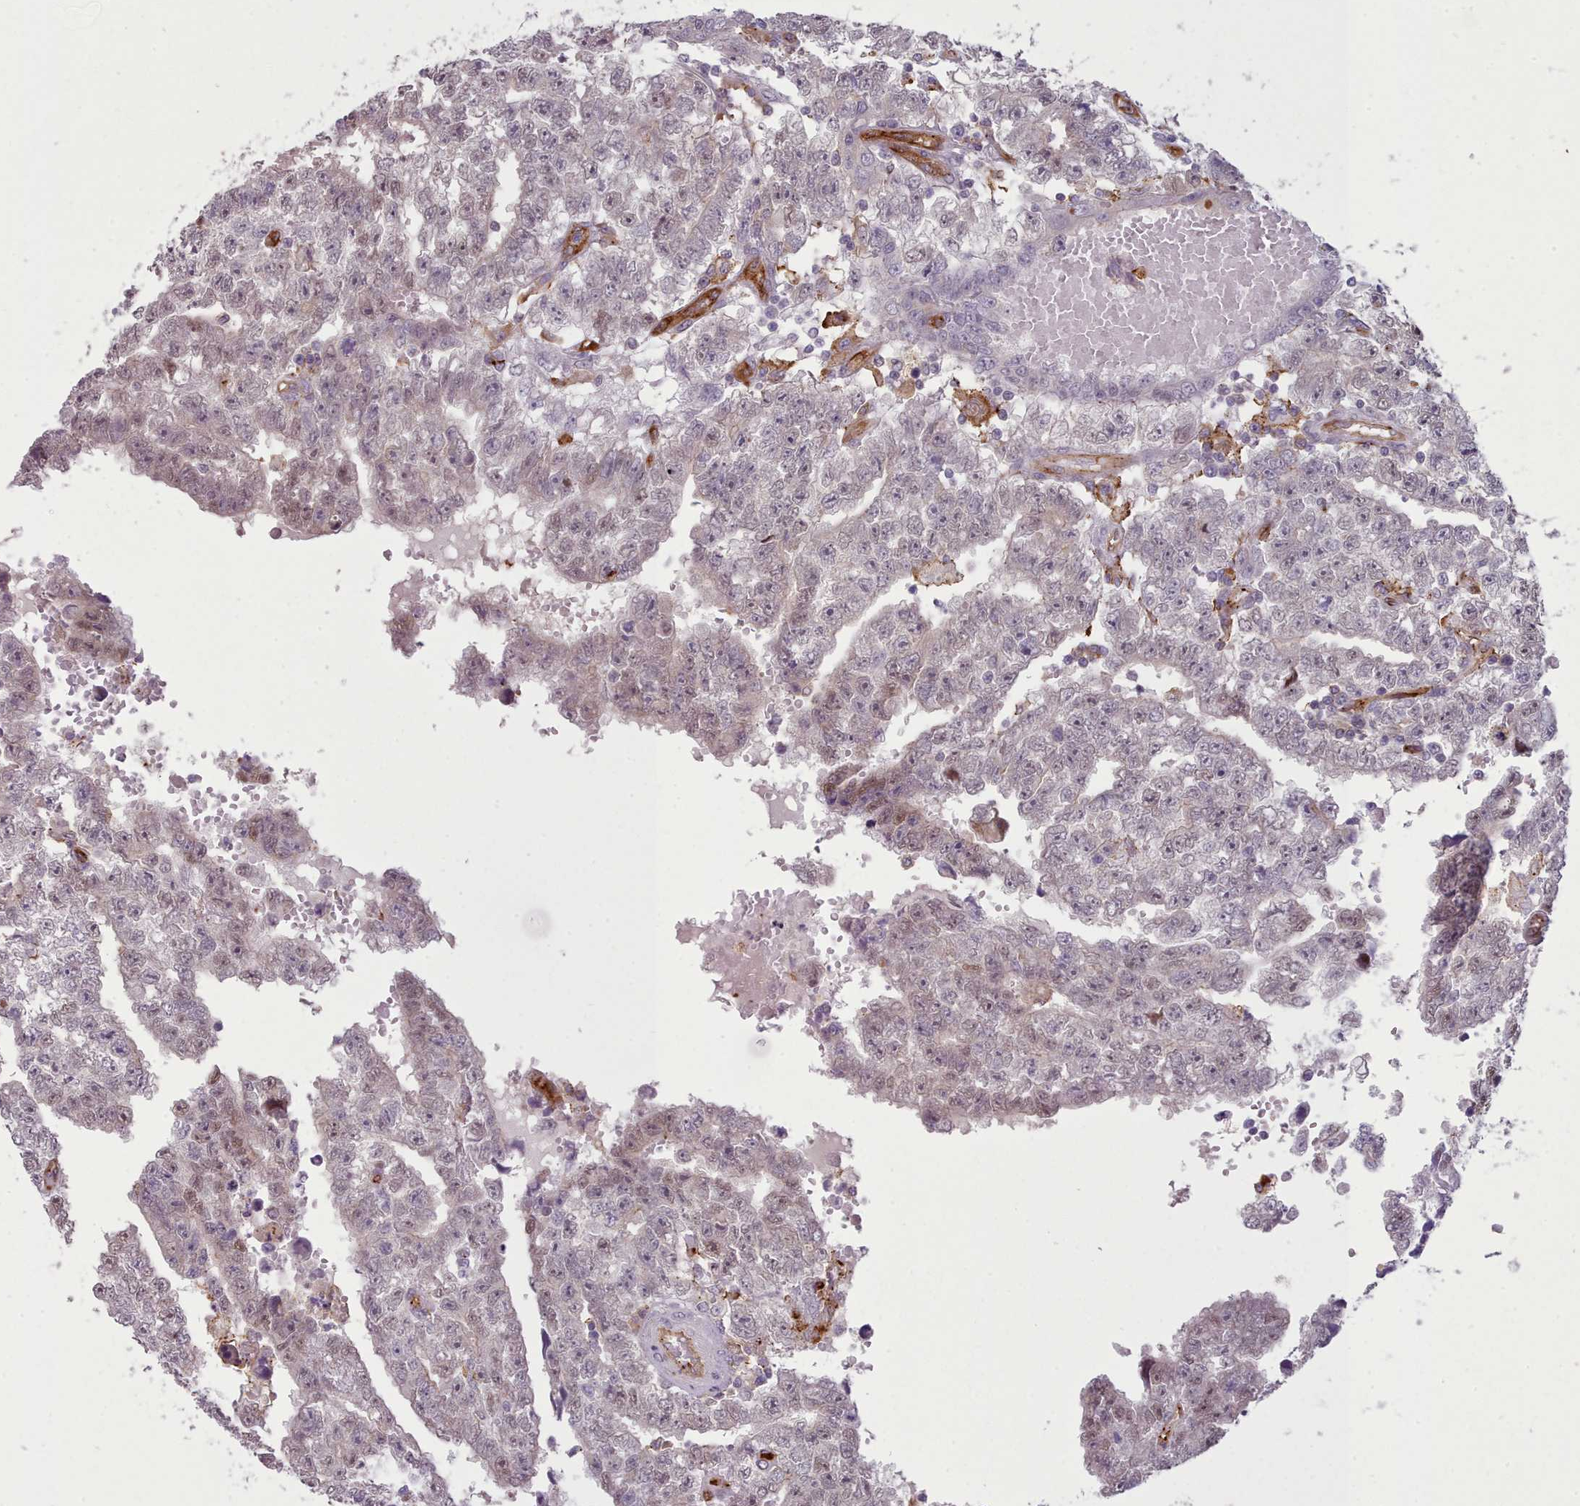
{"staining": {"intensity": "weak", "quantity": "<25%", "location": "nuclear"}, "tissue": "testis cancer", "cell_type": "Tumor cells", "image_type": "cancer", "snomed": [{"axis": "morphology", "description": "Carcinoma, Embryonal, NOS"}, {"axis": "topography", "description": "Testis"}], "caption": "Histopathology image shows no significant protein staining in tumor cells of testis embryonal carcinoma. Brightfield microscopy of immunohistochemistry (IHC) stained with DAB (3,3'-diaminobenzidine) (brown) and hematoxylin (blue), captured at high magnification.", "gene": "CD300LF", "patient": {"sex": "male", "age": 25}}